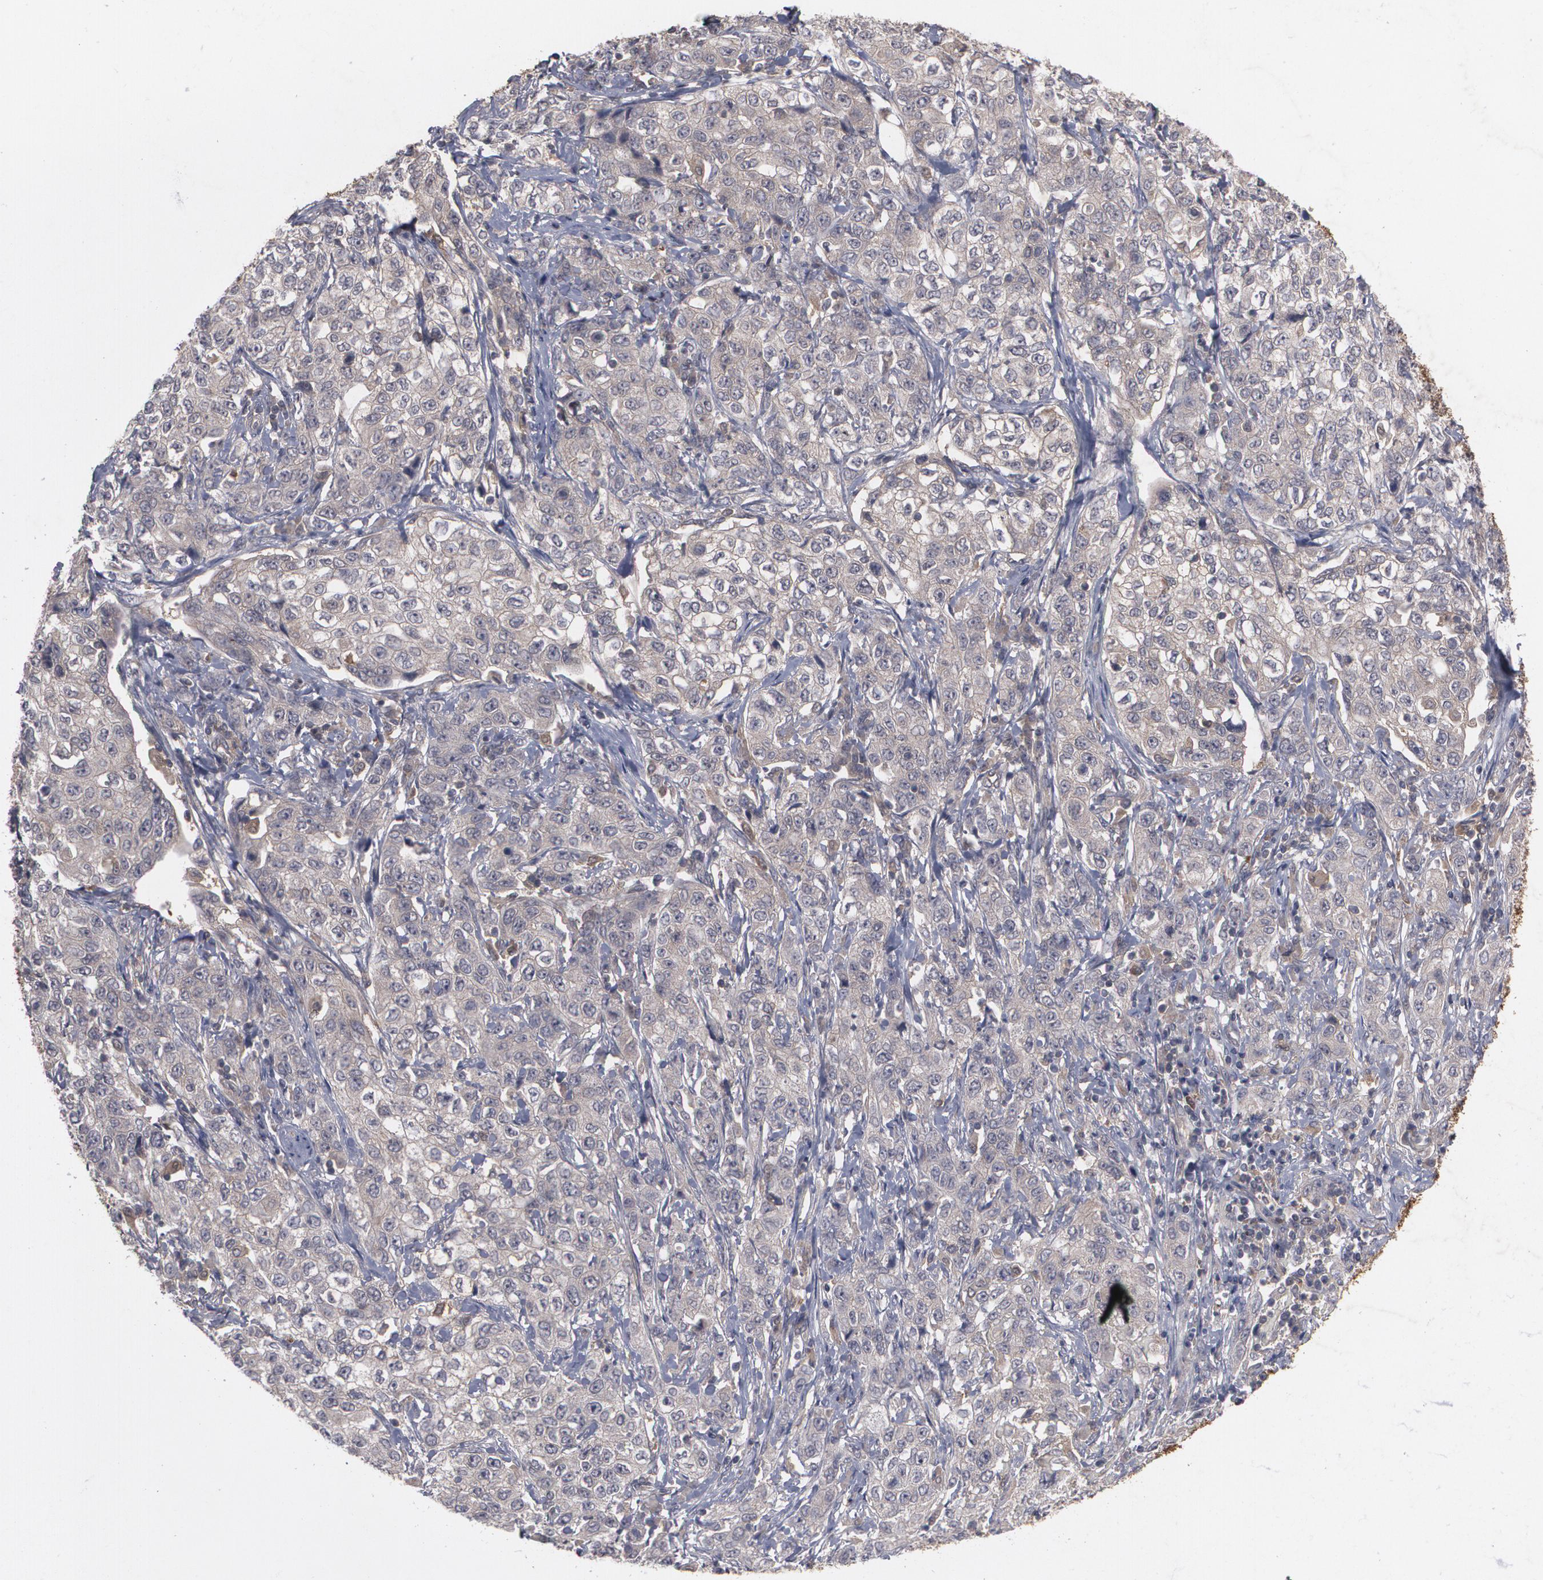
{"staining": {"intensity": "negative", "quantity": "none", "location": "none"}, "tissue": "stomach cancer", "cell_type": "Tumor cells", "image_type": "cancer", "snomed": [{"axis": "morphology", "description": "Adenocarcinoma, NOS"}, {"axis": "topography", "description": "Stomach"}], "caption": "Human stomach cancer (adenocarcinoma) stained for a protein using immunohistochemistry (IHC) displays no expression in tumor cells.", "gene": "HTT", "patient": {"sex": "male", "age": 48}}